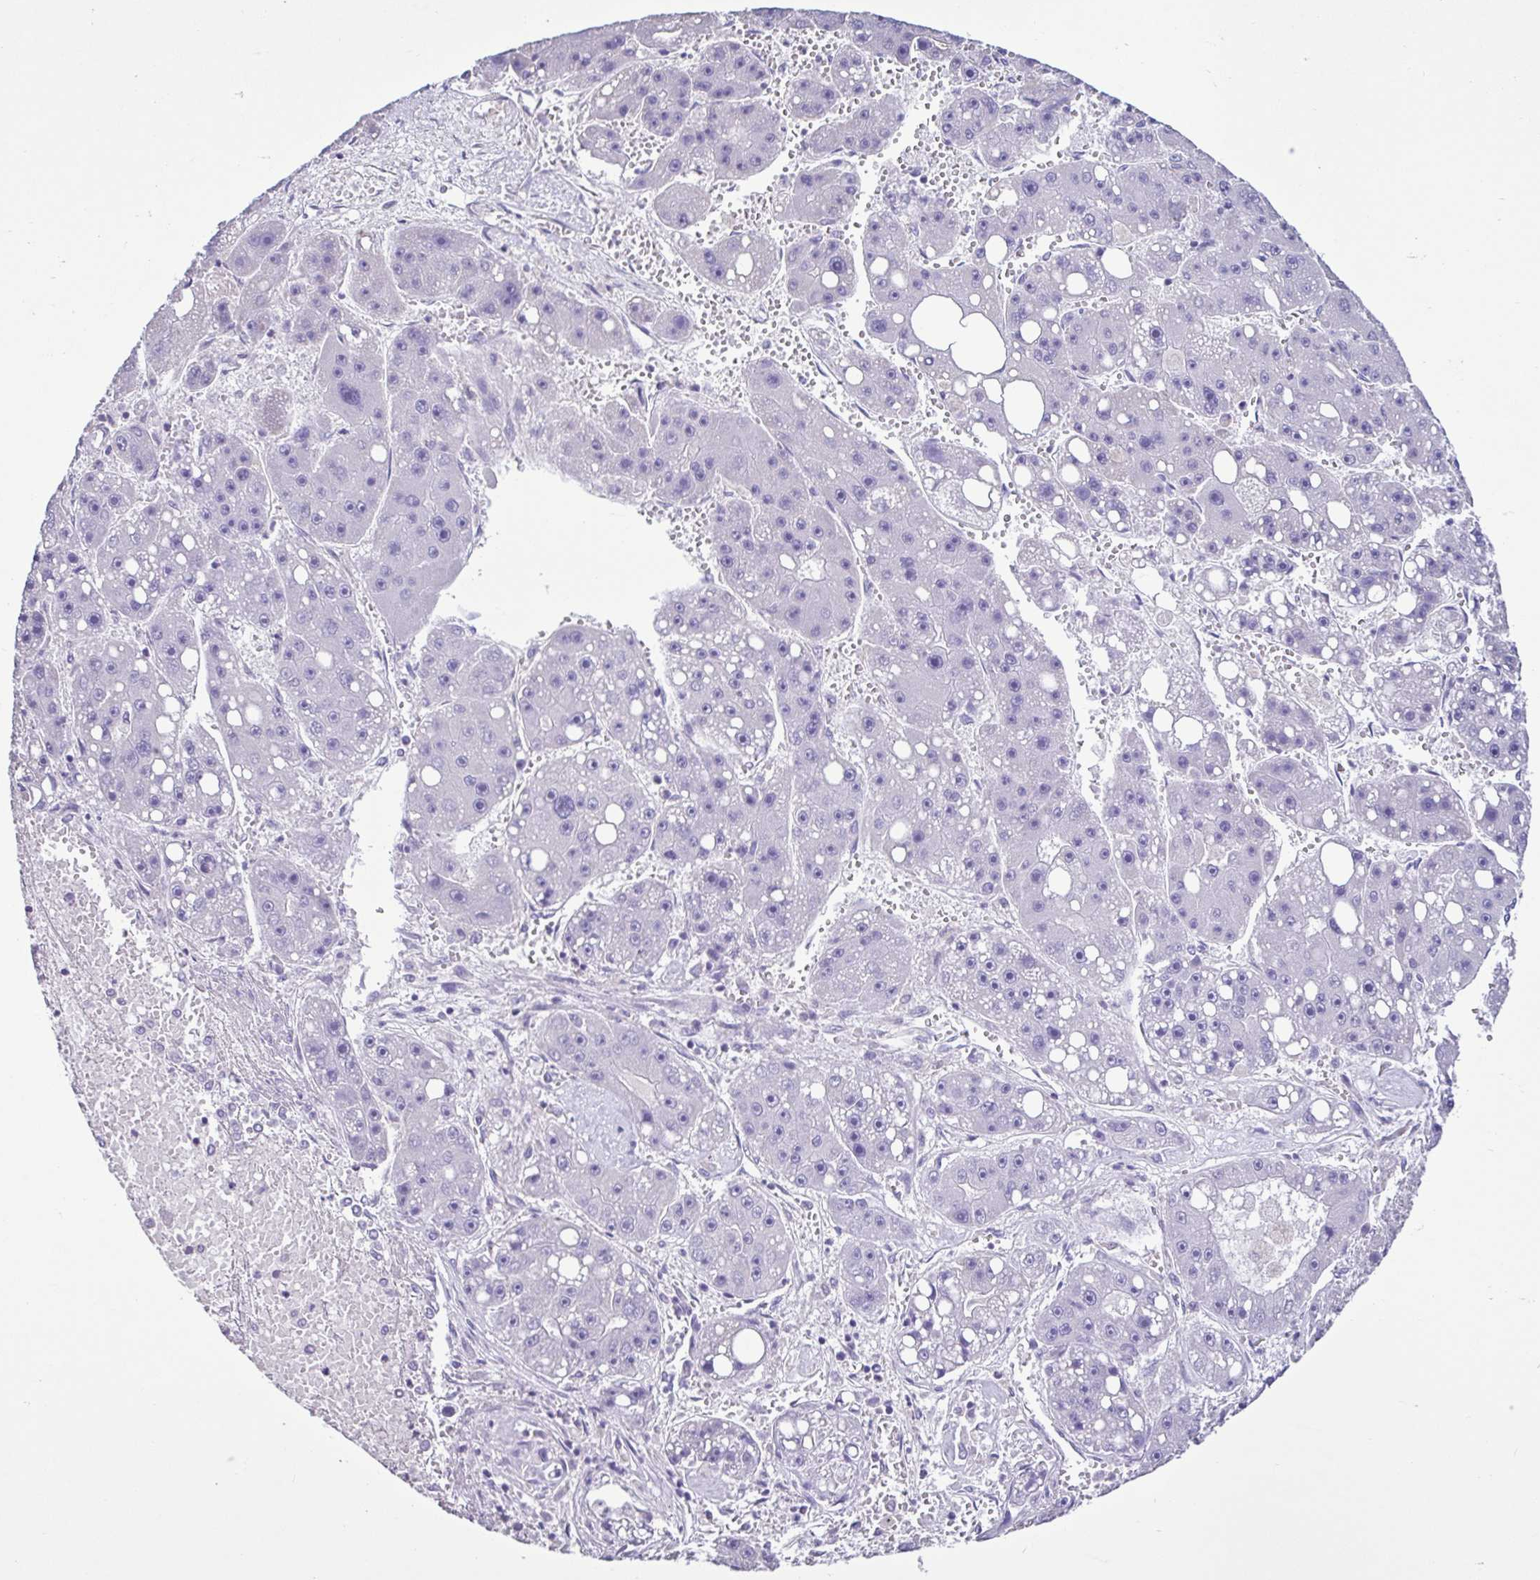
{"staining": {"intensity": "negative", "quantity": "none", "location": "none"}, "tissue": "liver cancer", "cell_type": "Tumor cells", "image_type": "cancer", "snomed": [{"axis": "morphology", "description": "Carcinoma, Hepatocellular, NOS"}, {"axis": "topography", "description": "Liver"}], "caption": "This is an IHC micrograph of liver cancer (hepatocellular carcinoma). There is no expression in tumor cells.", "gene": "PLA2G4E", "patient": {"sex": "female", "age": 61}}